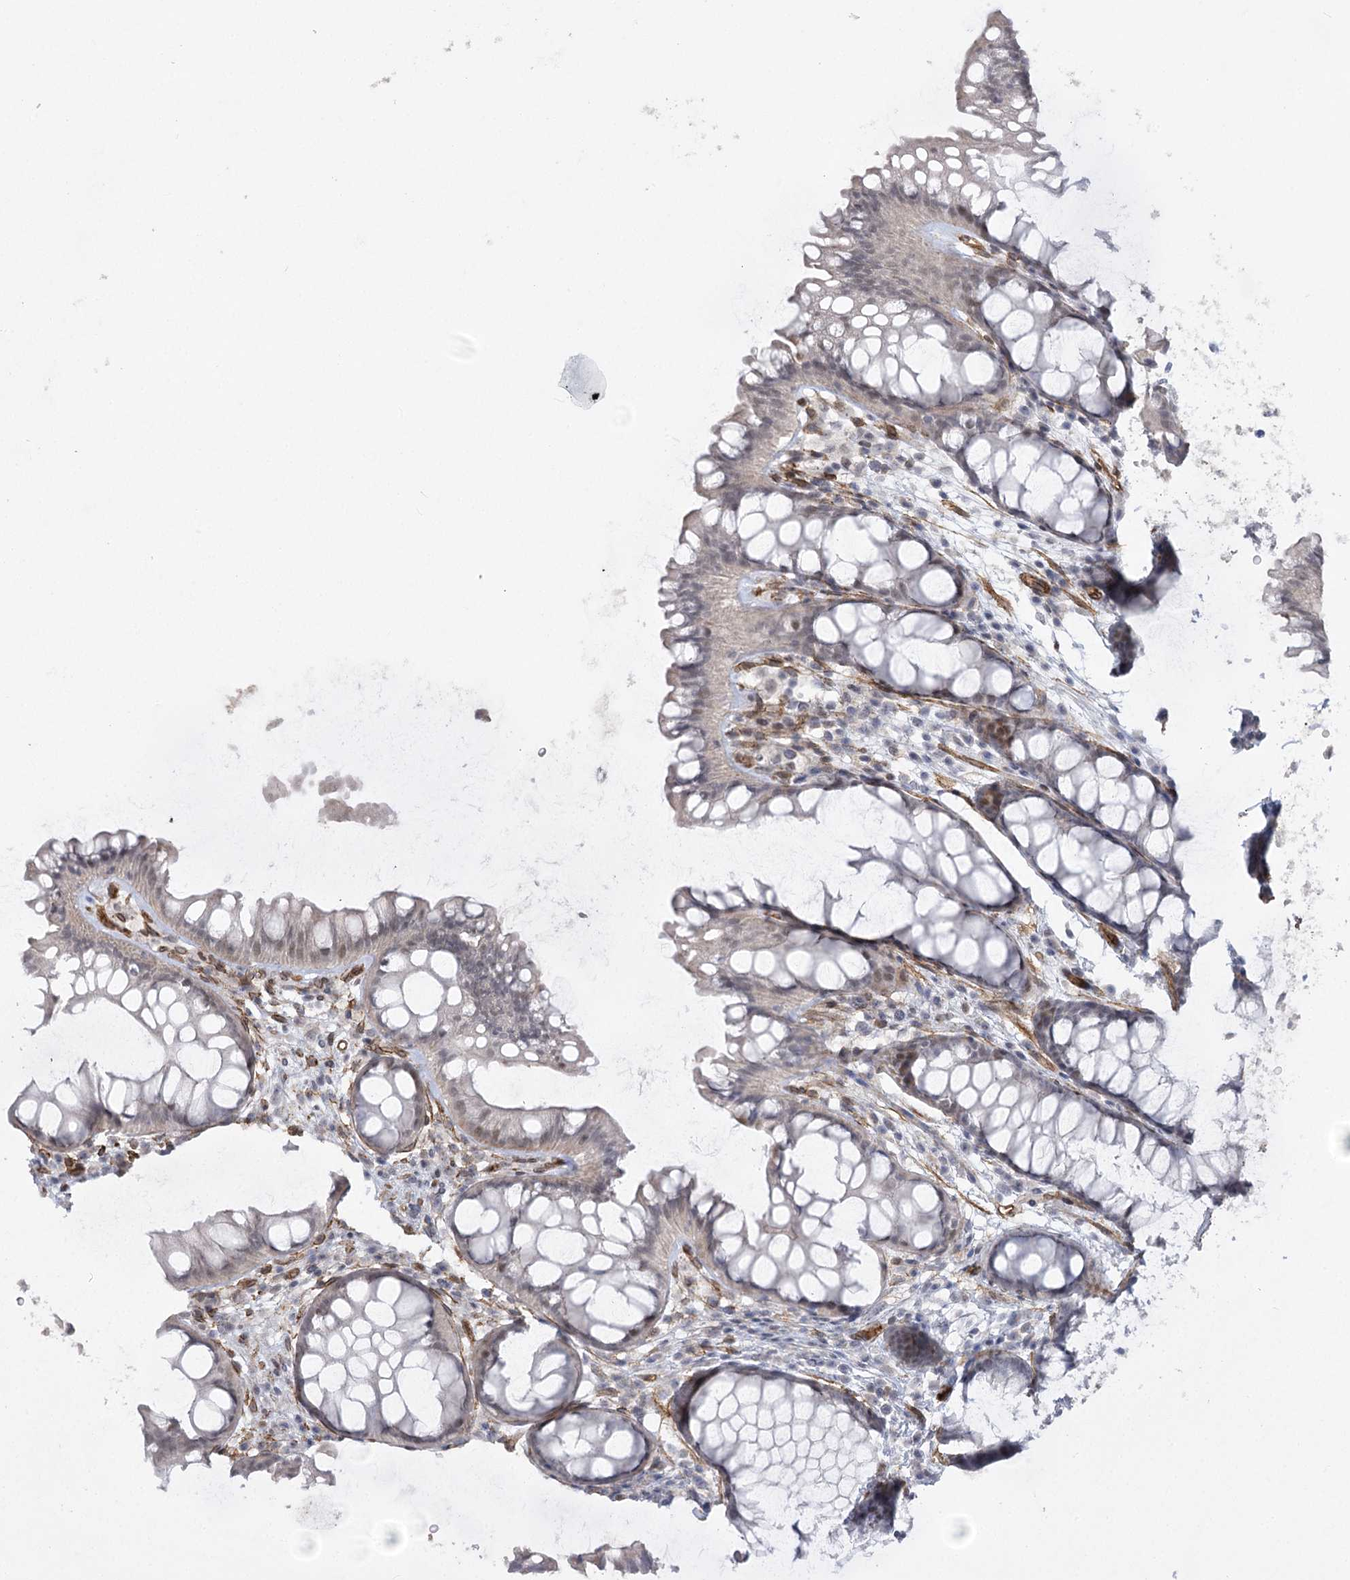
{"staining": {"intensity": "moderate", "quantity": ">75%", "location": "cytoplasmic/membranous"}, "tissue": "colon", "cell_type": "Endothelial cells", "image_type": "normal", "snomed": [{"axis": "morphology", "description": "Normal tissue, NOS"}, {"axis": "topography", "description": "Colon"}], "caption": "Brown immunohistochemical staining in normal human colon shows moderate cytoplasmic/membranous positivity in about >75% of endothelial cells.", "gene": "AMTN", "patient": {"sex": "female", "age": 82}}